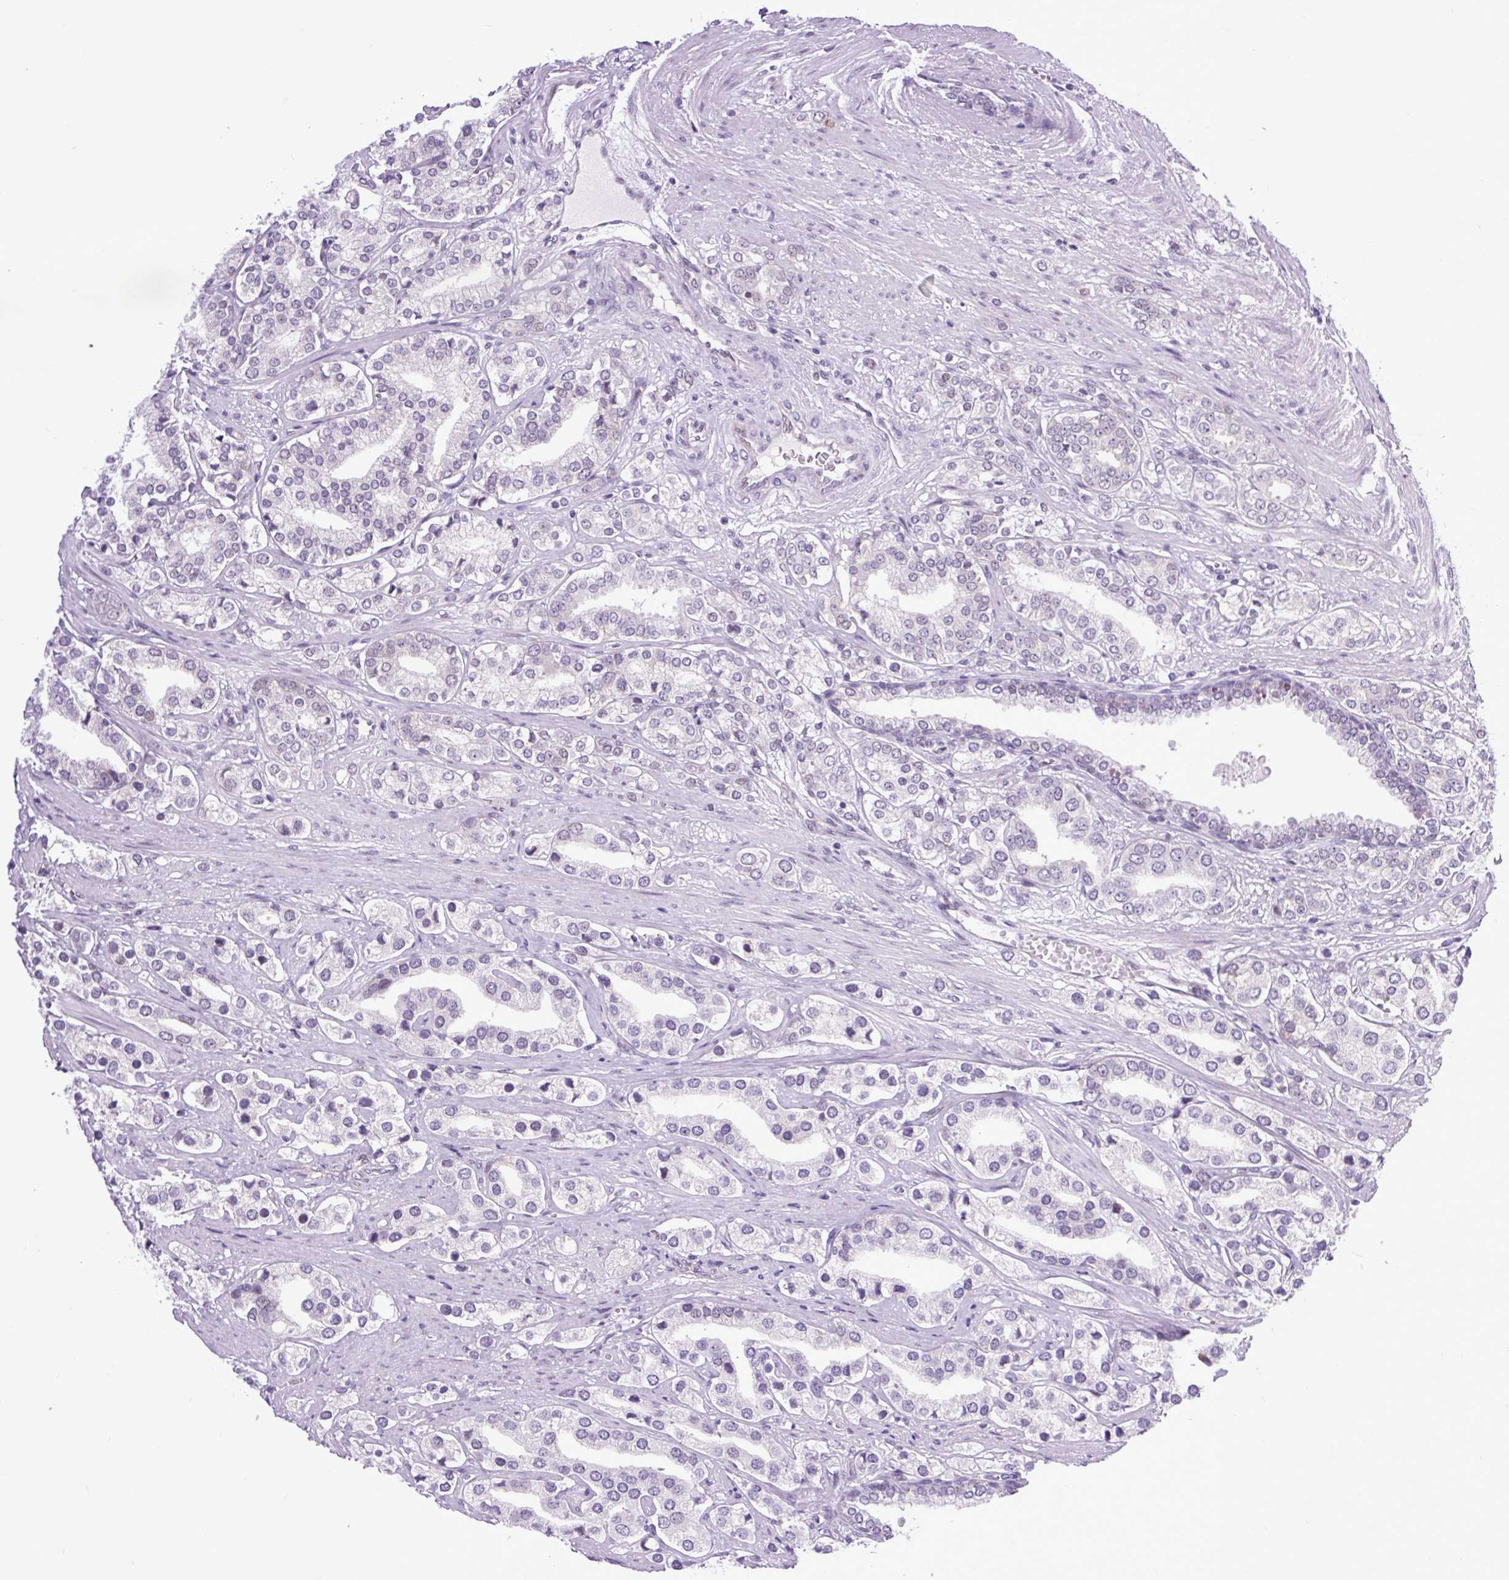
{"staining": {"intensity": "negative", "quantity": "none", "location": "none"}, "tissue": "prostate cancer", "cell_type": "Tumor cells", "image_type": "cancer", "snomed": [{"axis": "morphology", "description": "Adenocarcinoma, High grade"}, {"axis": "topography", "description": "Prostate"}], "caption": "Tumor cells show no significant expression in adenocarcinoma (high-grade) (prostate).", "gene": "CLK2", "patient": {"sex": "male", "age": 58}}